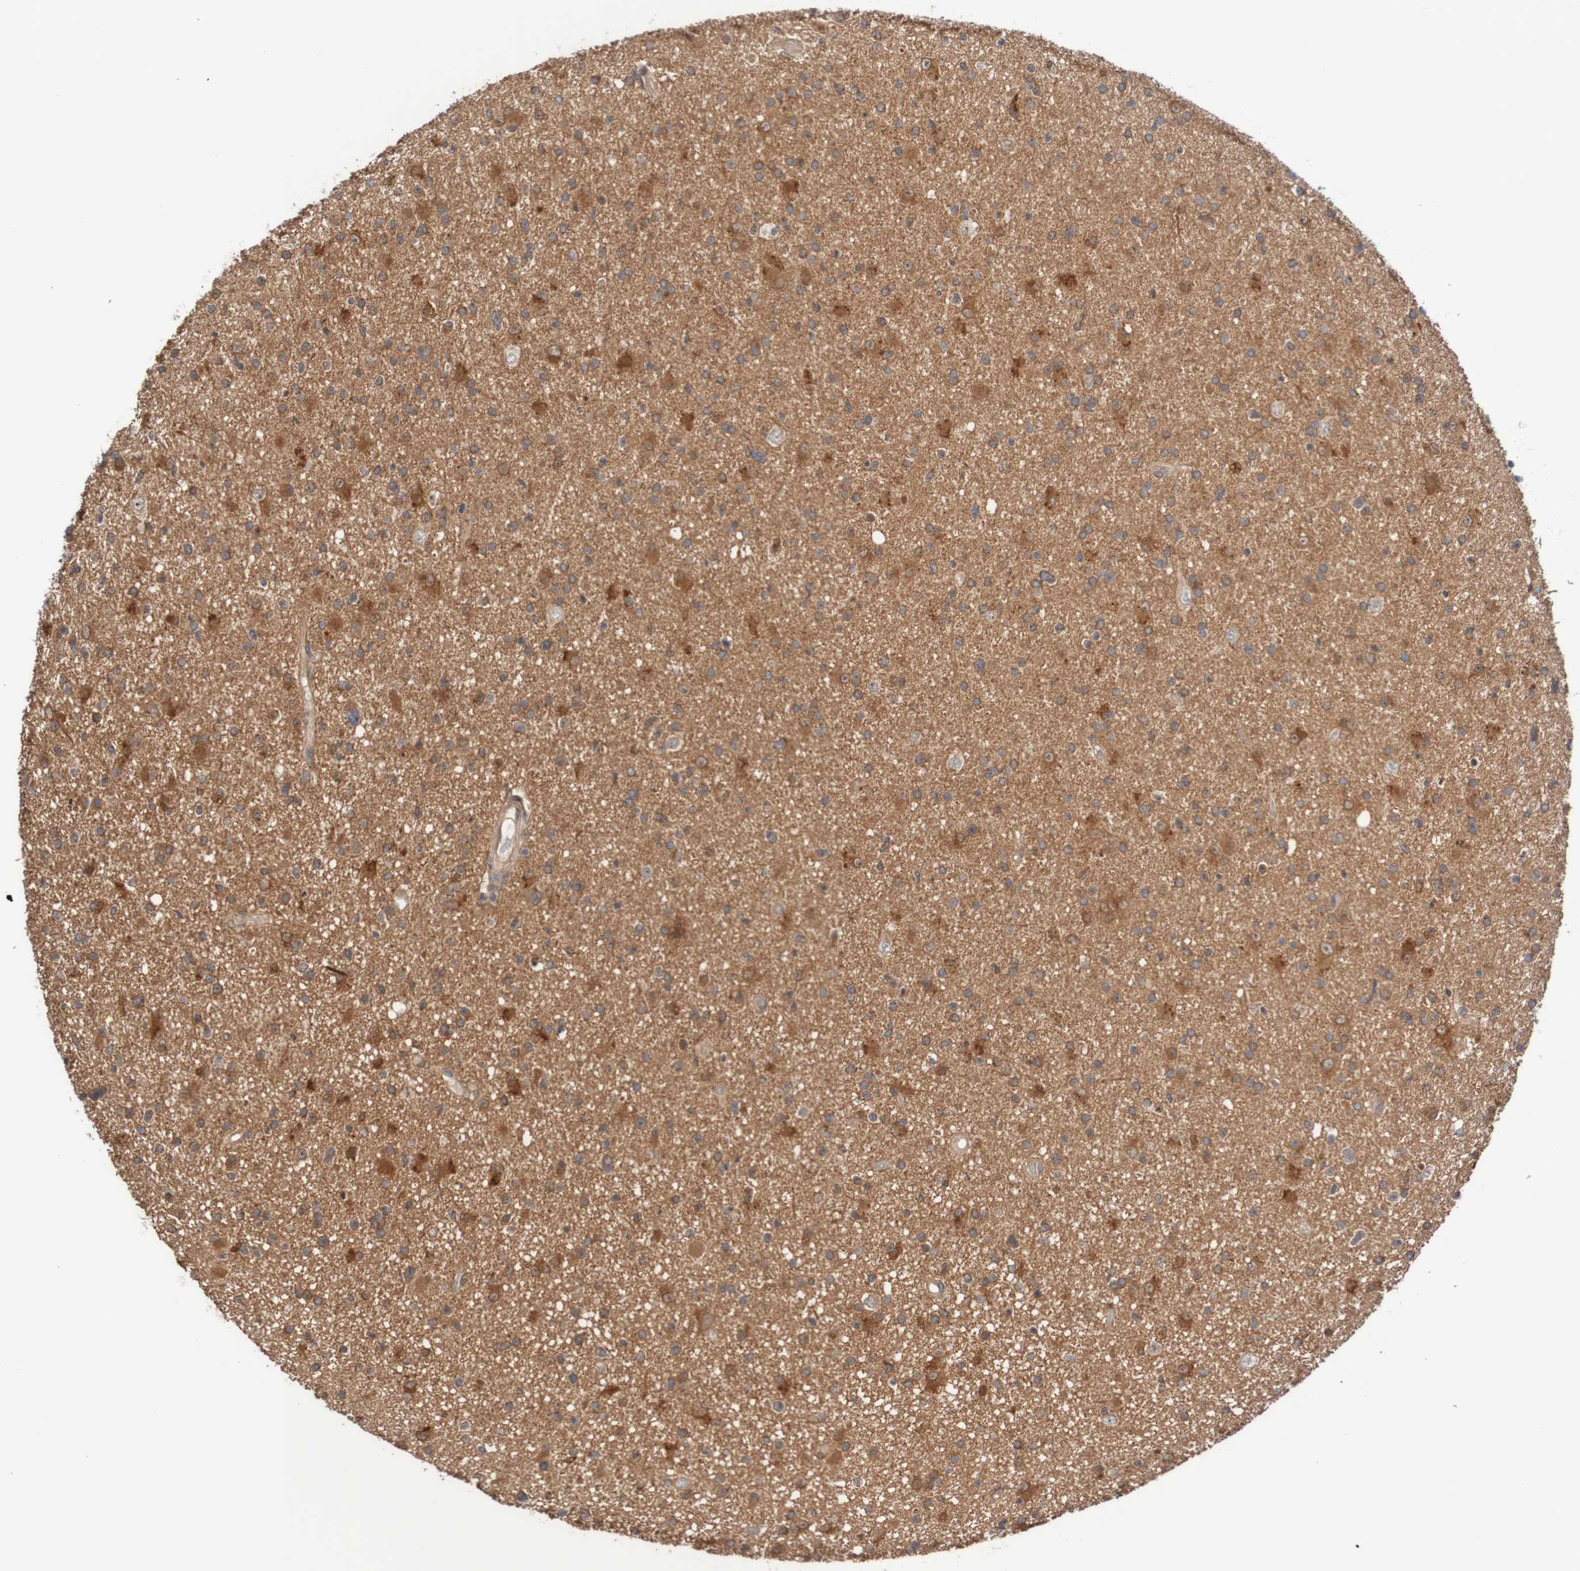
{"staining": {"intensity": "moderate", "quantity": "25%-75%", "location": "cytoplasmic/membranous,nuclear"}, "tissue": "glioma", "cell_type": "Tumor cells", "image_type": "cancer", "snomed": [{"axis": "morphology", "description": "Glioma, malignant, High grade"}, {"axis": "topography", "description": "Brain"}], "caption": "Immunohistochemical staining of glioma exhibits moderate cytoplasmic/membranous and nuclear protein expression in about 25%-75% of tumor cells.", "gene": "PHPT1", "patient": {"sex": "male", "age": 33}}